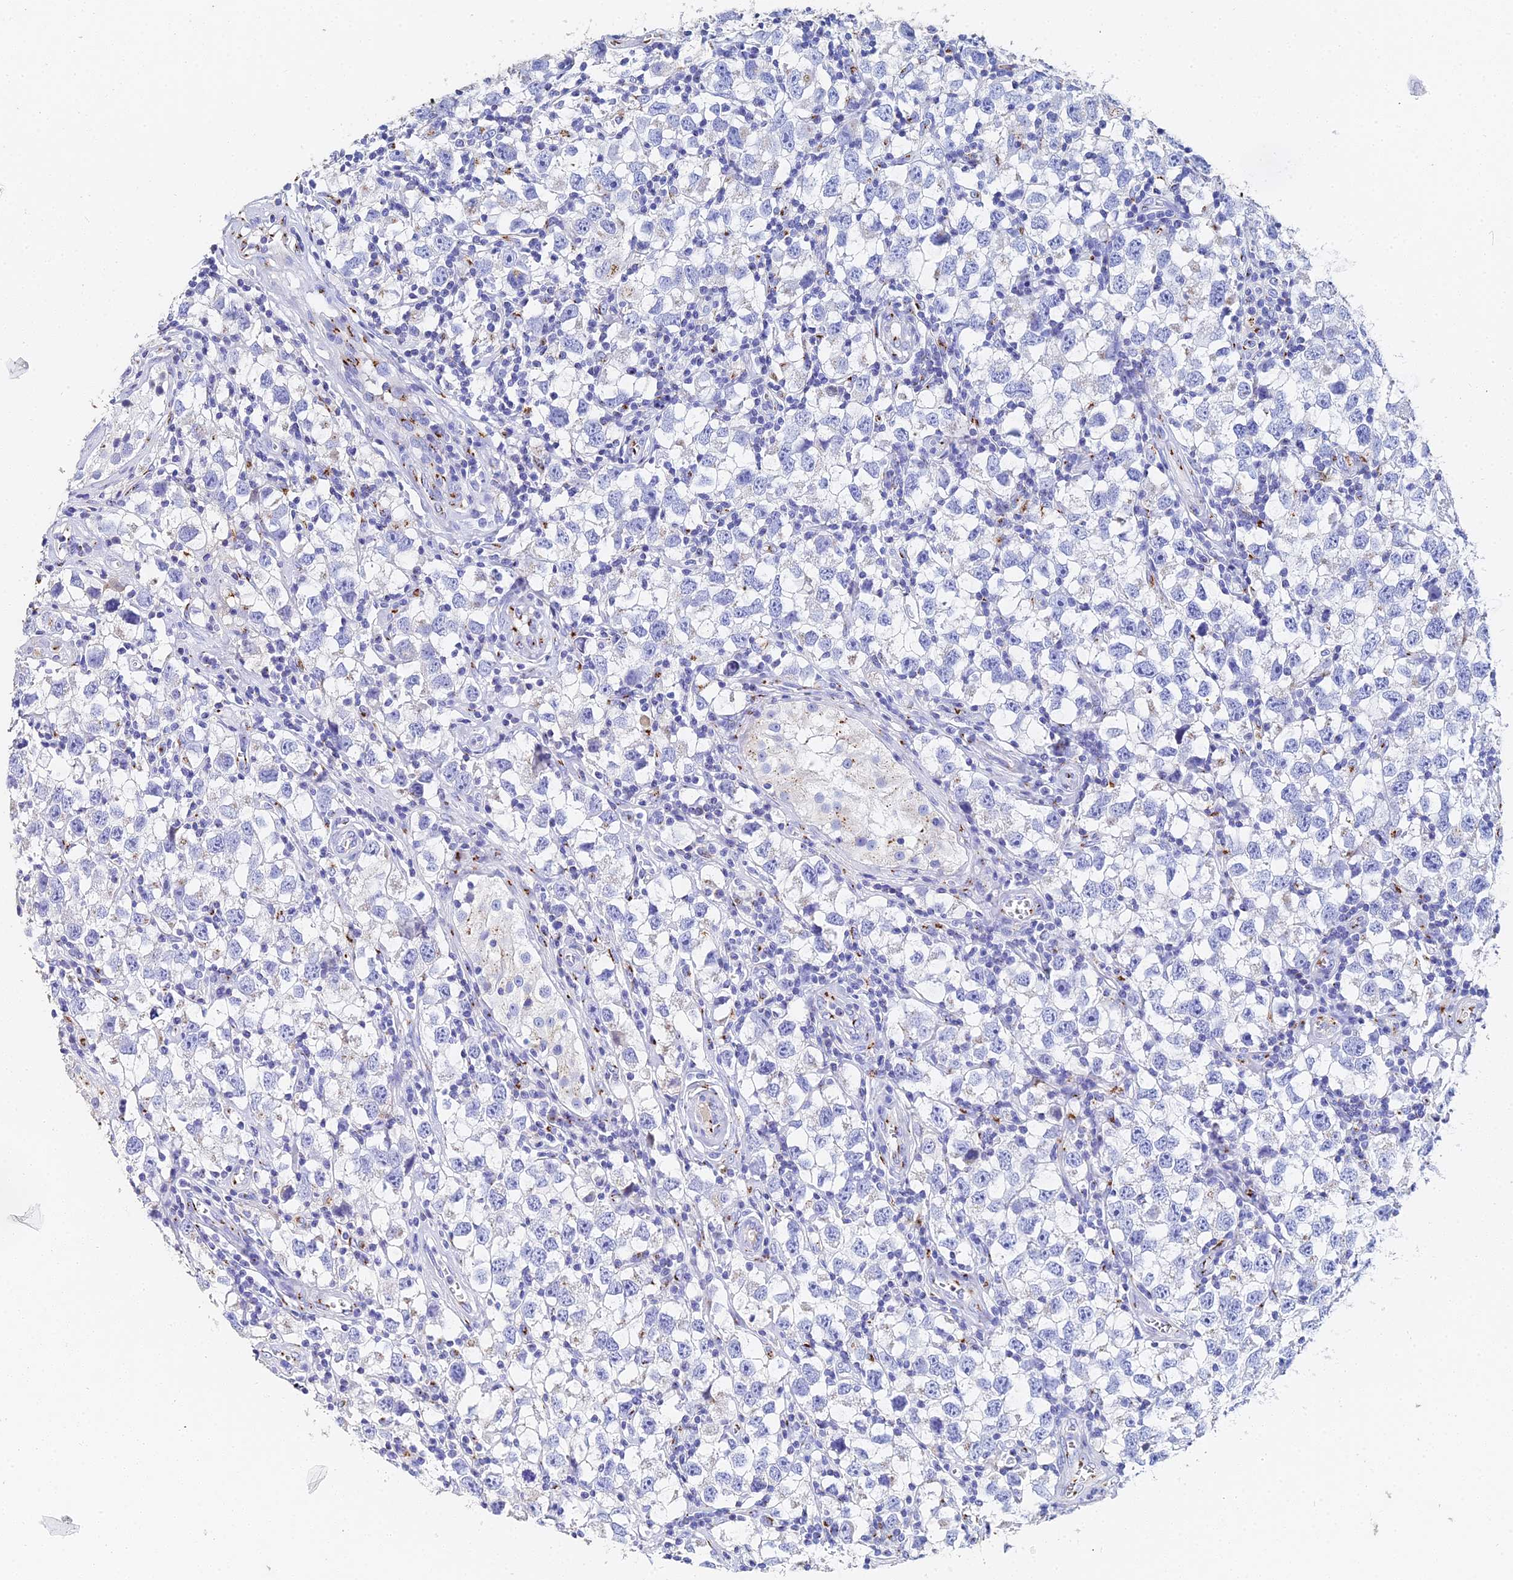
{"staining": {"intensity": "negative", "quantity": "none", "location": "none"}, "tissue": "testis cancer", "cell_type": "Tumor cells", "image_type": "cancer", "snomed": [{"axis": "morphology", "description": "Seminoma, NOS"}, {"axis": "morphology", "description": "Carcinoma, Embryonal, NOS"}, {"axis": "topography", "description": "Testis"}], "caption": "Immunohistochemistry (IHC) of human testis embryonal carcinoma exhibits no positivity in tumor cells.", "gene": "ENSG00000268674", "patient": {"sex": "male", "age": 29}}